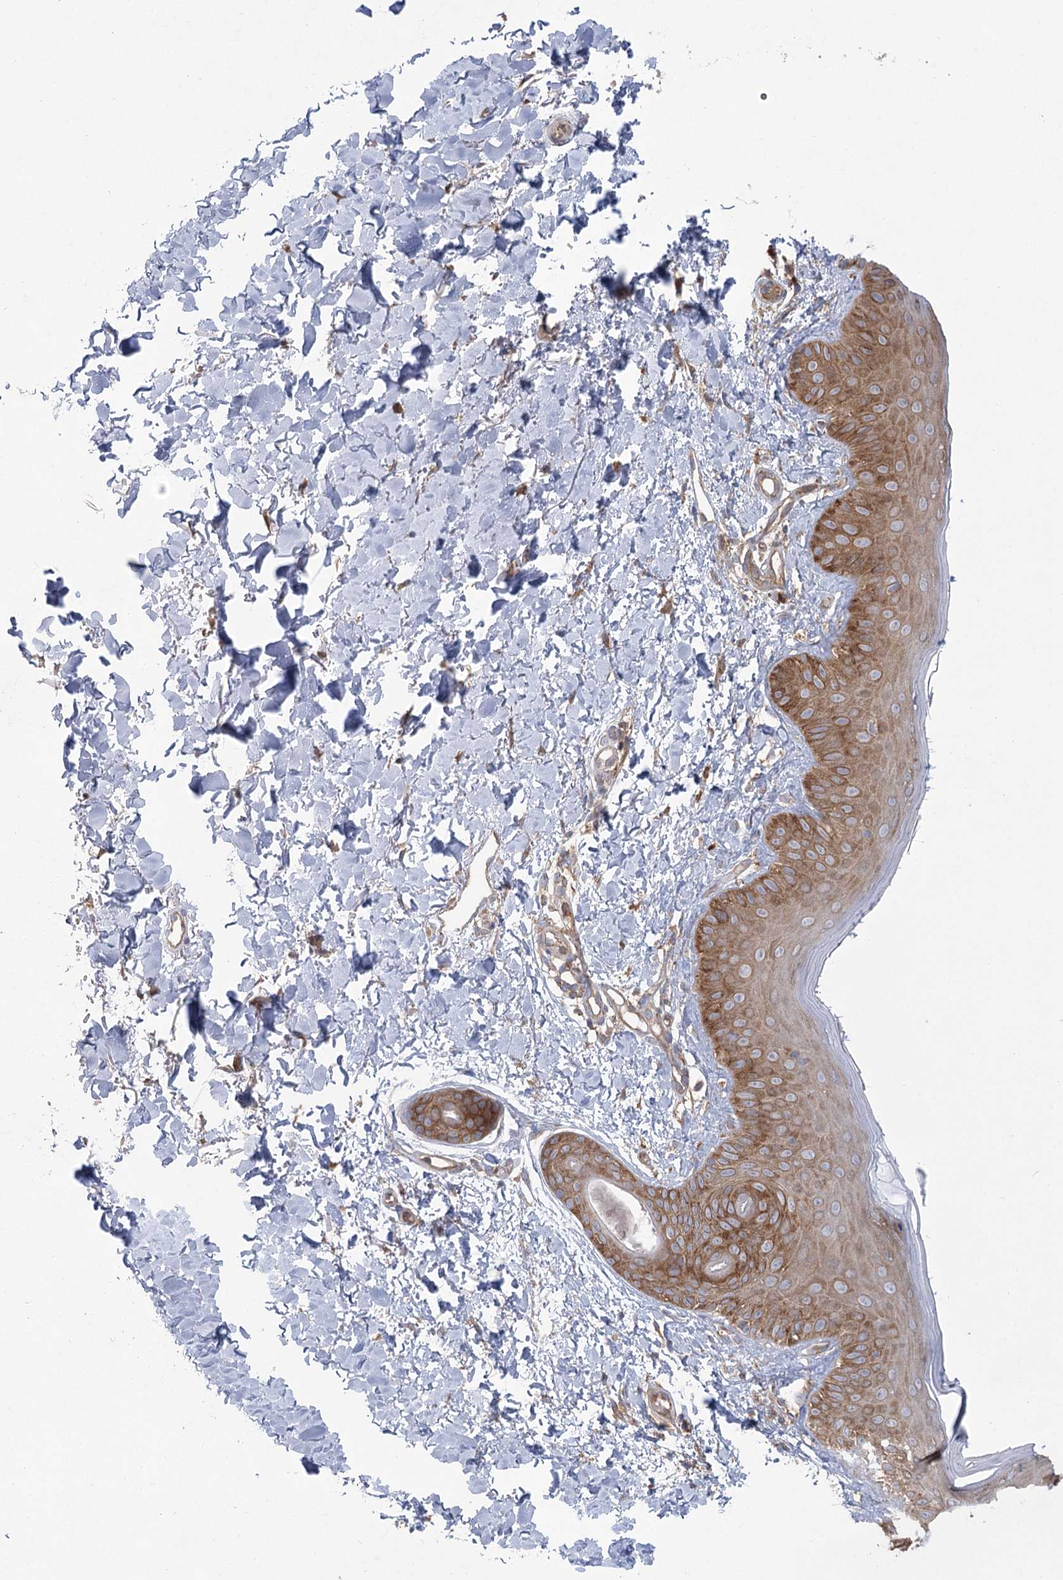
{"staining": {"intensity": "weak", "quantity": ">75%", "location": "cytoplasmic/membranous"}, "tissue": "skin", "cell_type": "Fibroblasts", "image_type": "normal", "snomed": [{"axis": "morphology", "description": "Normal tissue, NOS"}, {"axis": "topography", "description": "Skin"}], "caption": "Normal skin demonstrates weak cytoplasmic/membranous expression in approximately >75% of fibroblasts, visualized by immunohistochemistry.", "gene": "EIF3A", "patient": {"sex": "male", "age": 52}}